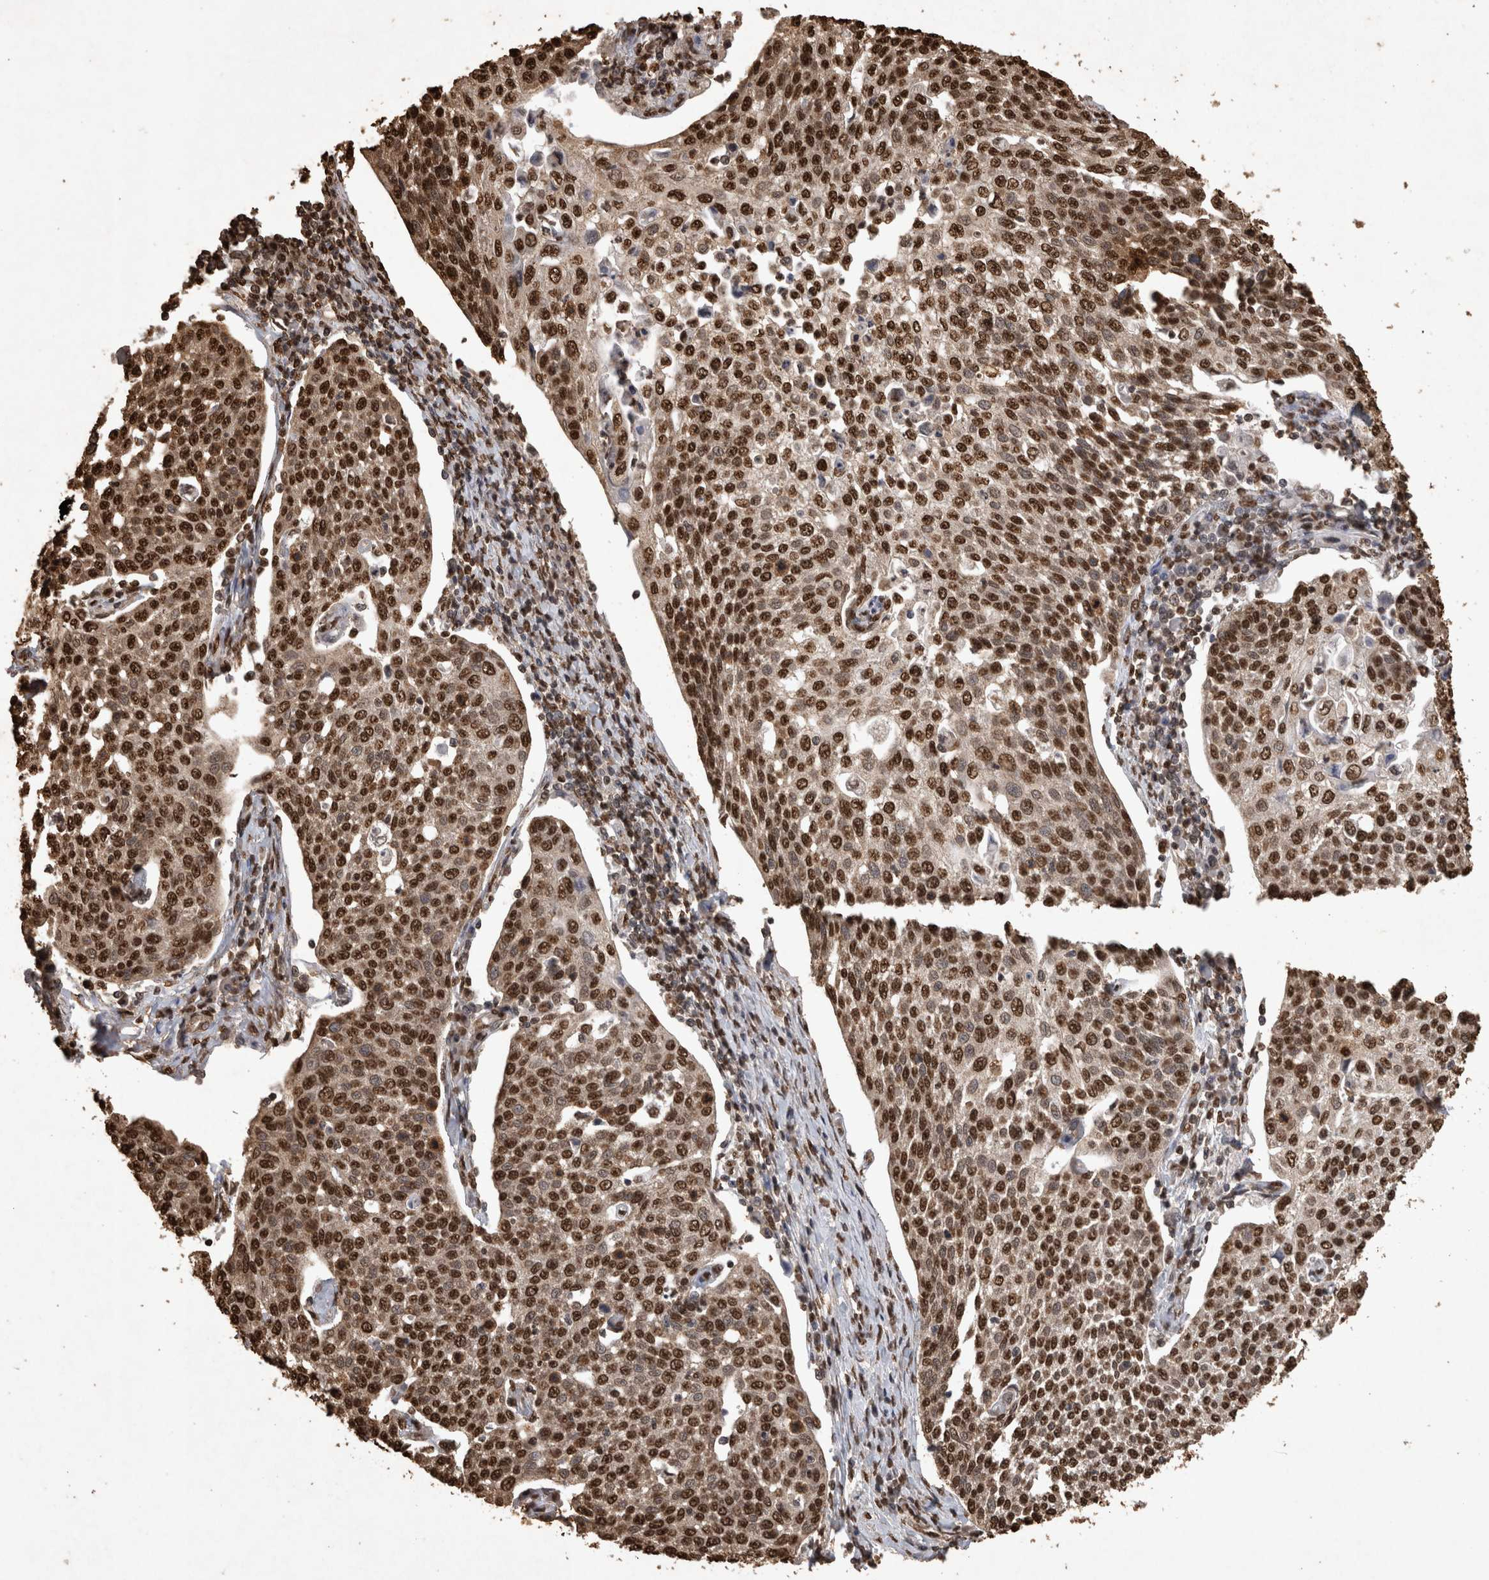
{"staining": {"intensity": "strong", "quantity": ">75%", "location": "nuclear"}, "tissue": "cervical cancer", "cell_type": "Tumor cells", "image_type": "cancer", "snomed": [{"axis": "morphology", "description": "Squamous cell carcinoma, NOS"}, {"axis": "topography", "description": "Cervix"}], "caption": "The immunohistochemical stain highlights strong nuclear staining in tumor cells of squamous cell carcinoma (cervical) tissue.", "gene": "OAS2", "patient": {"sex": "female", "age": 34}}